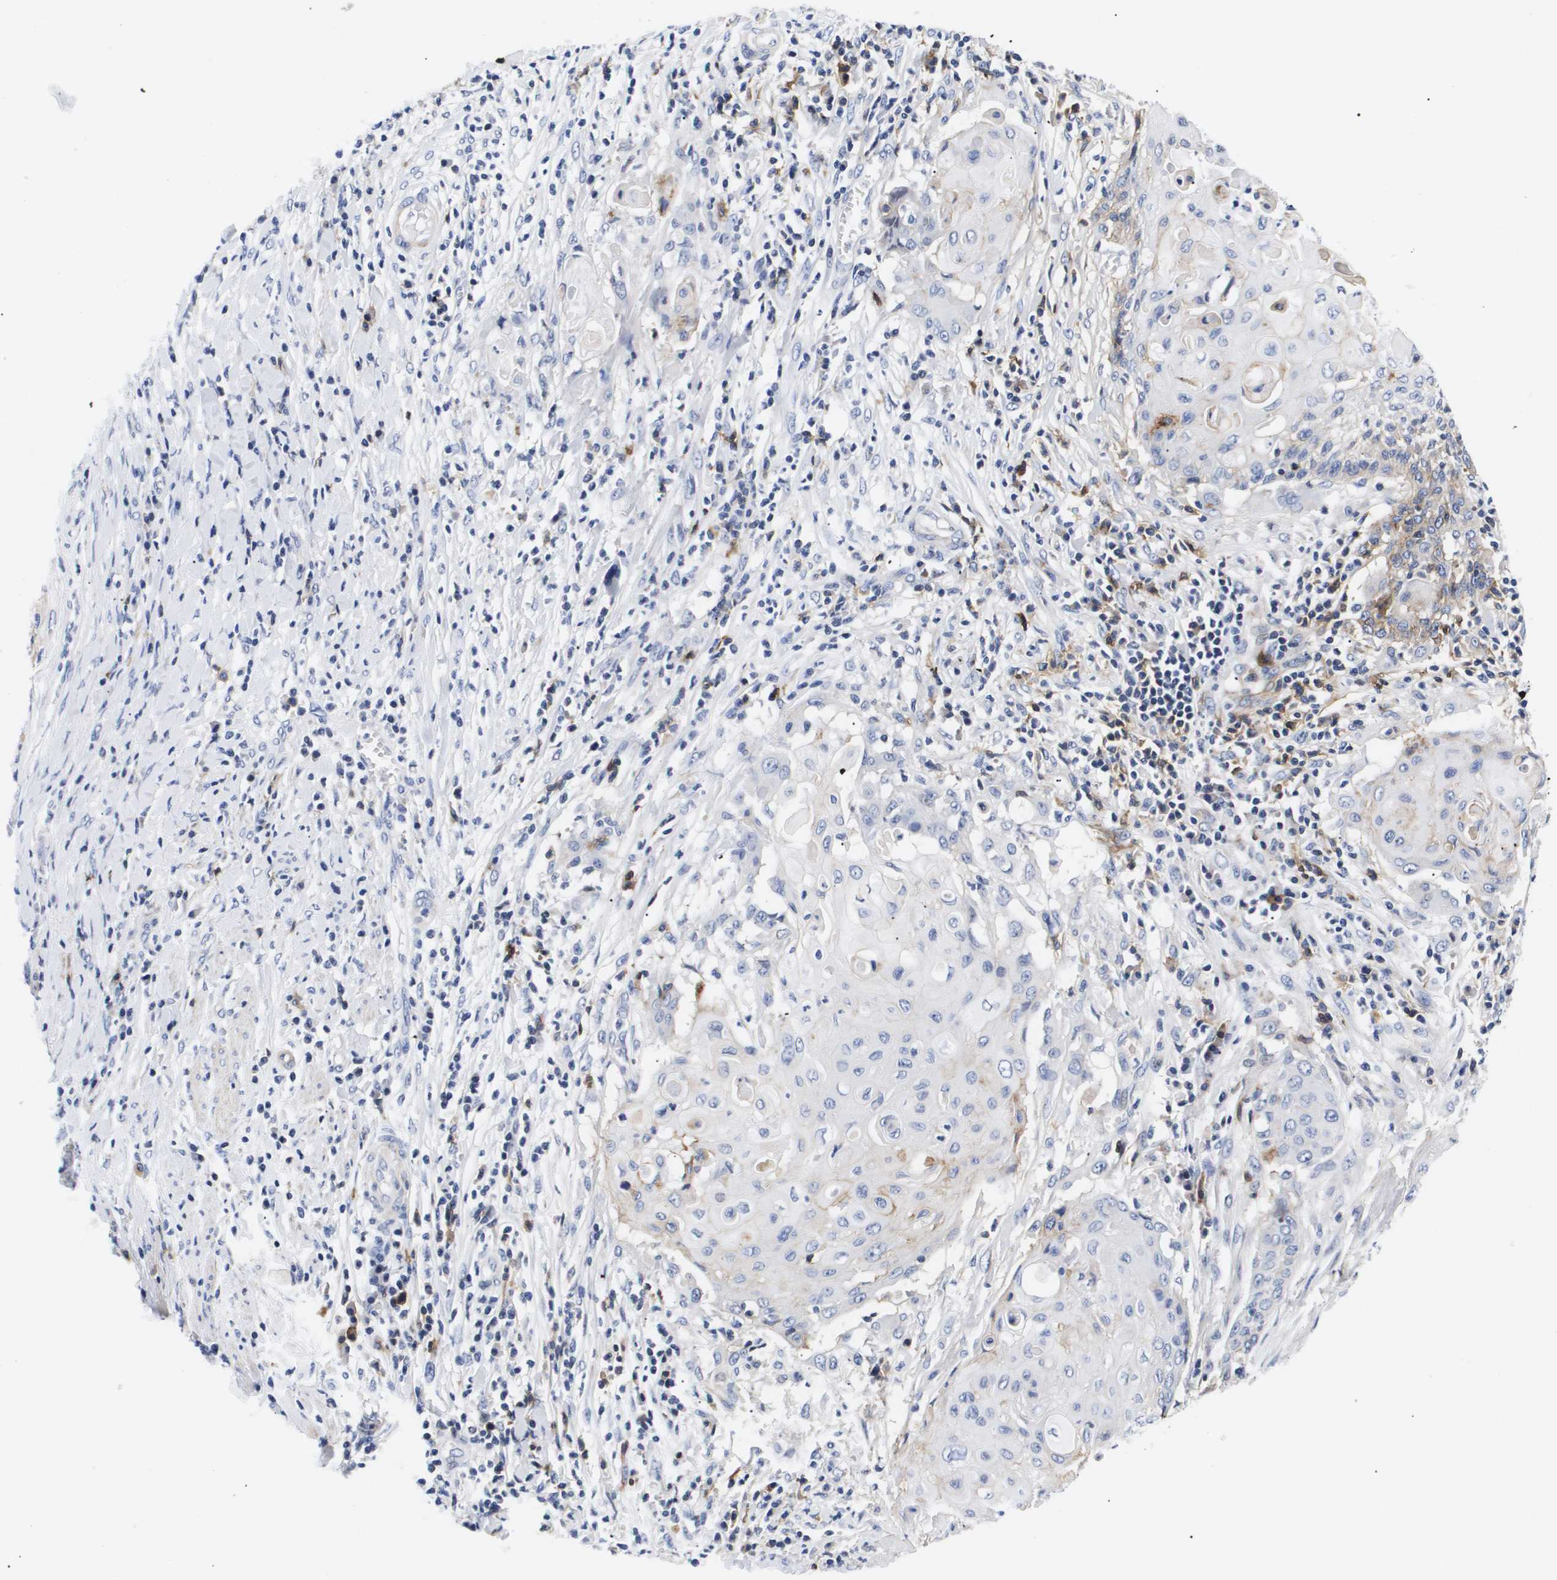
{"staining": {"intensity": "negative", "quantity": "none", "location": "none"}, "tissue": "cervical cancer", "cell_type": "Tumor cells", "image_type": "cancer", "snomed": [{"axis": "morphology", "description": "Squamous cell carcinoma, NOS"}, {"axis": "topography", "description": "Cervix"}], "caption": "Tumor cells are negative for brown protein staining in cervical cancer (squamous cell carcinoma).", "gene": "SHD", "patient": {"sex": "female", "age": 39}}